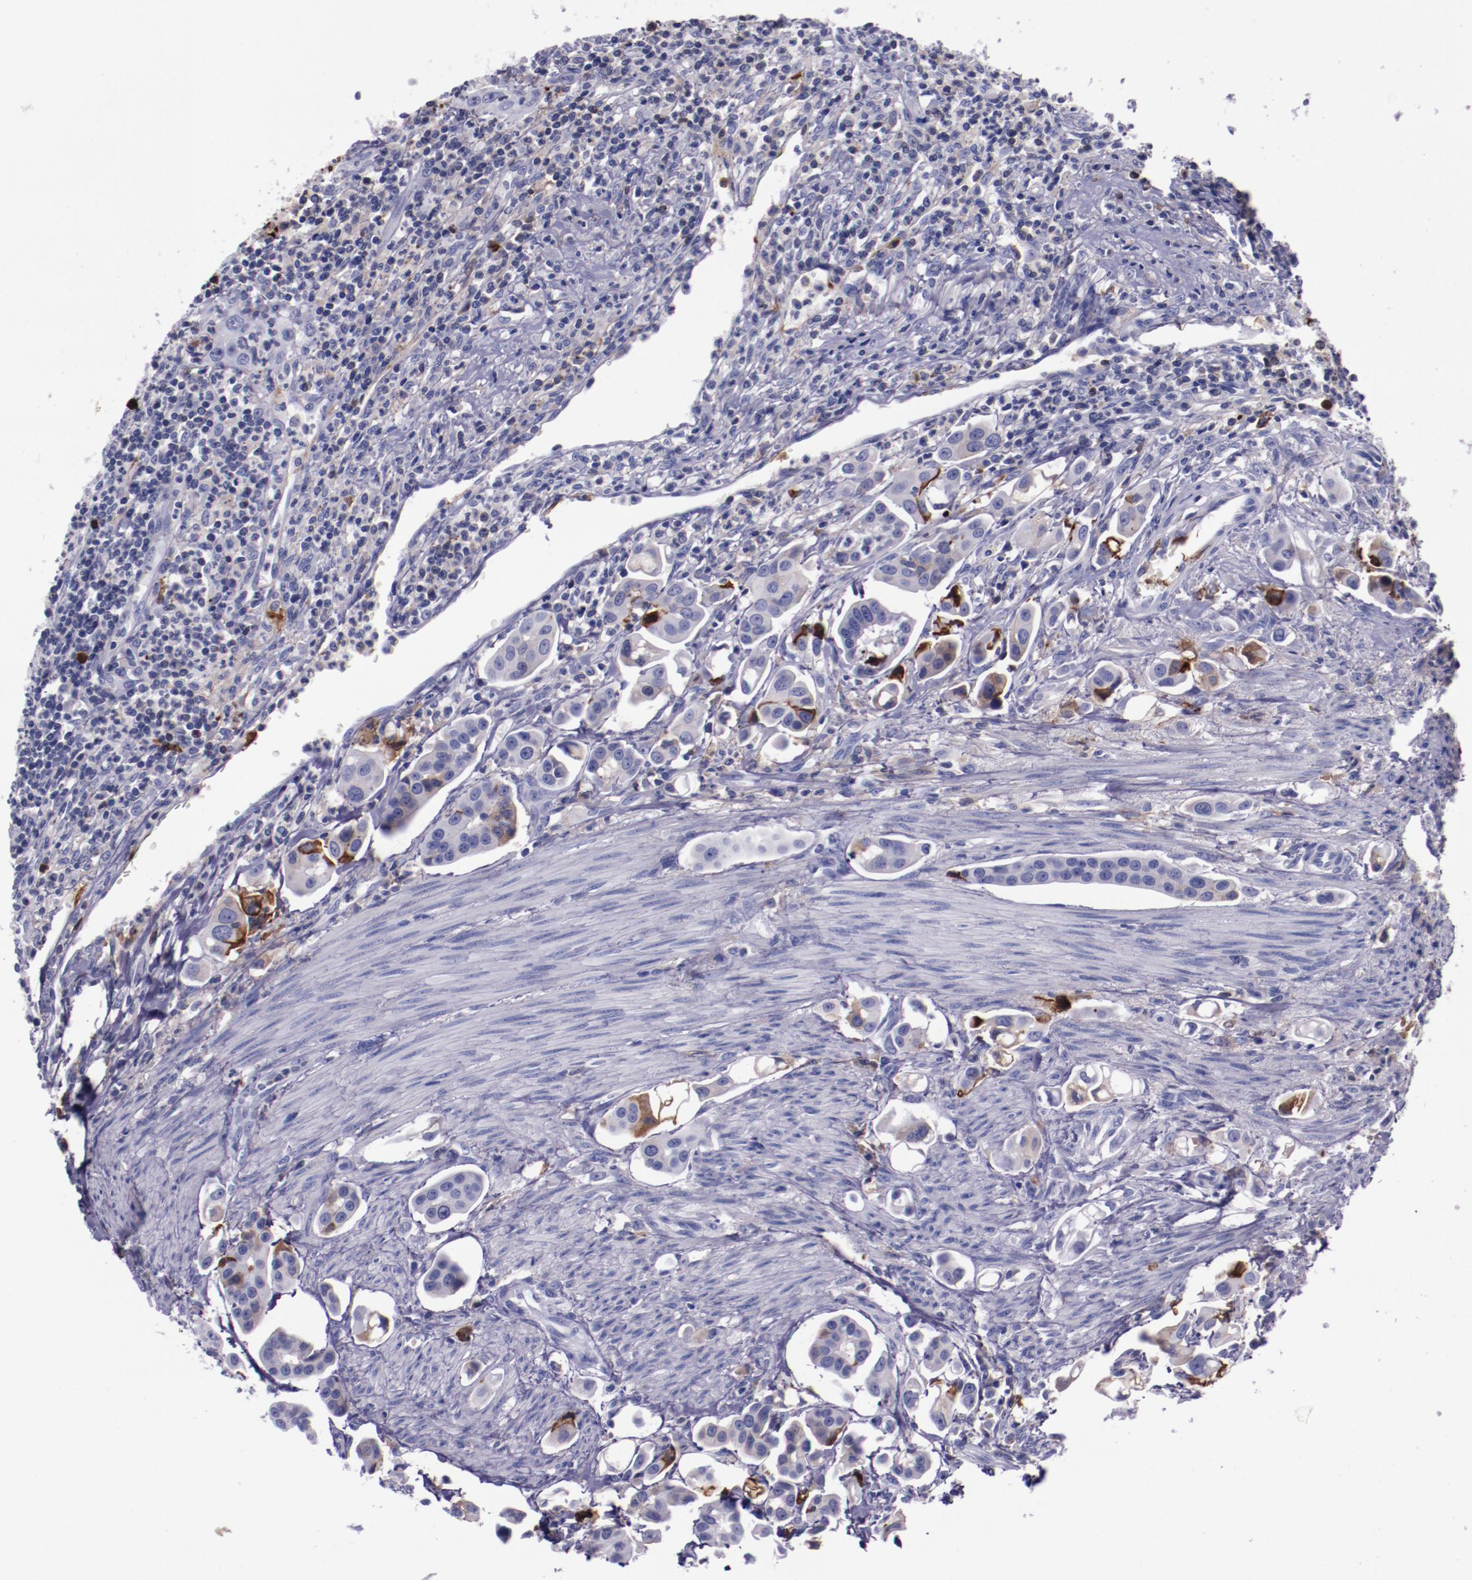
{"staining": {"intensity": "moderate", "quantity": "<25%", "location": "cytoplasmic/membranous"}, "tissue": "urothelial cancer", "cell_type": "Tumor cells", "image_type": "cancer", "snomed": [{"axis": "morphology", "description": "Urothelial carcinoma, High grade"}, {"axis": "topography", "description": "Urinary bladder"}], "caption": "Protein expression analysis of urothelial cancer reveals moderate cytoplasmic/membranous positivity in approximately <25% of tumor cells.", "gene": "APOH", "patient": {"sex": "male", "age": 66}}